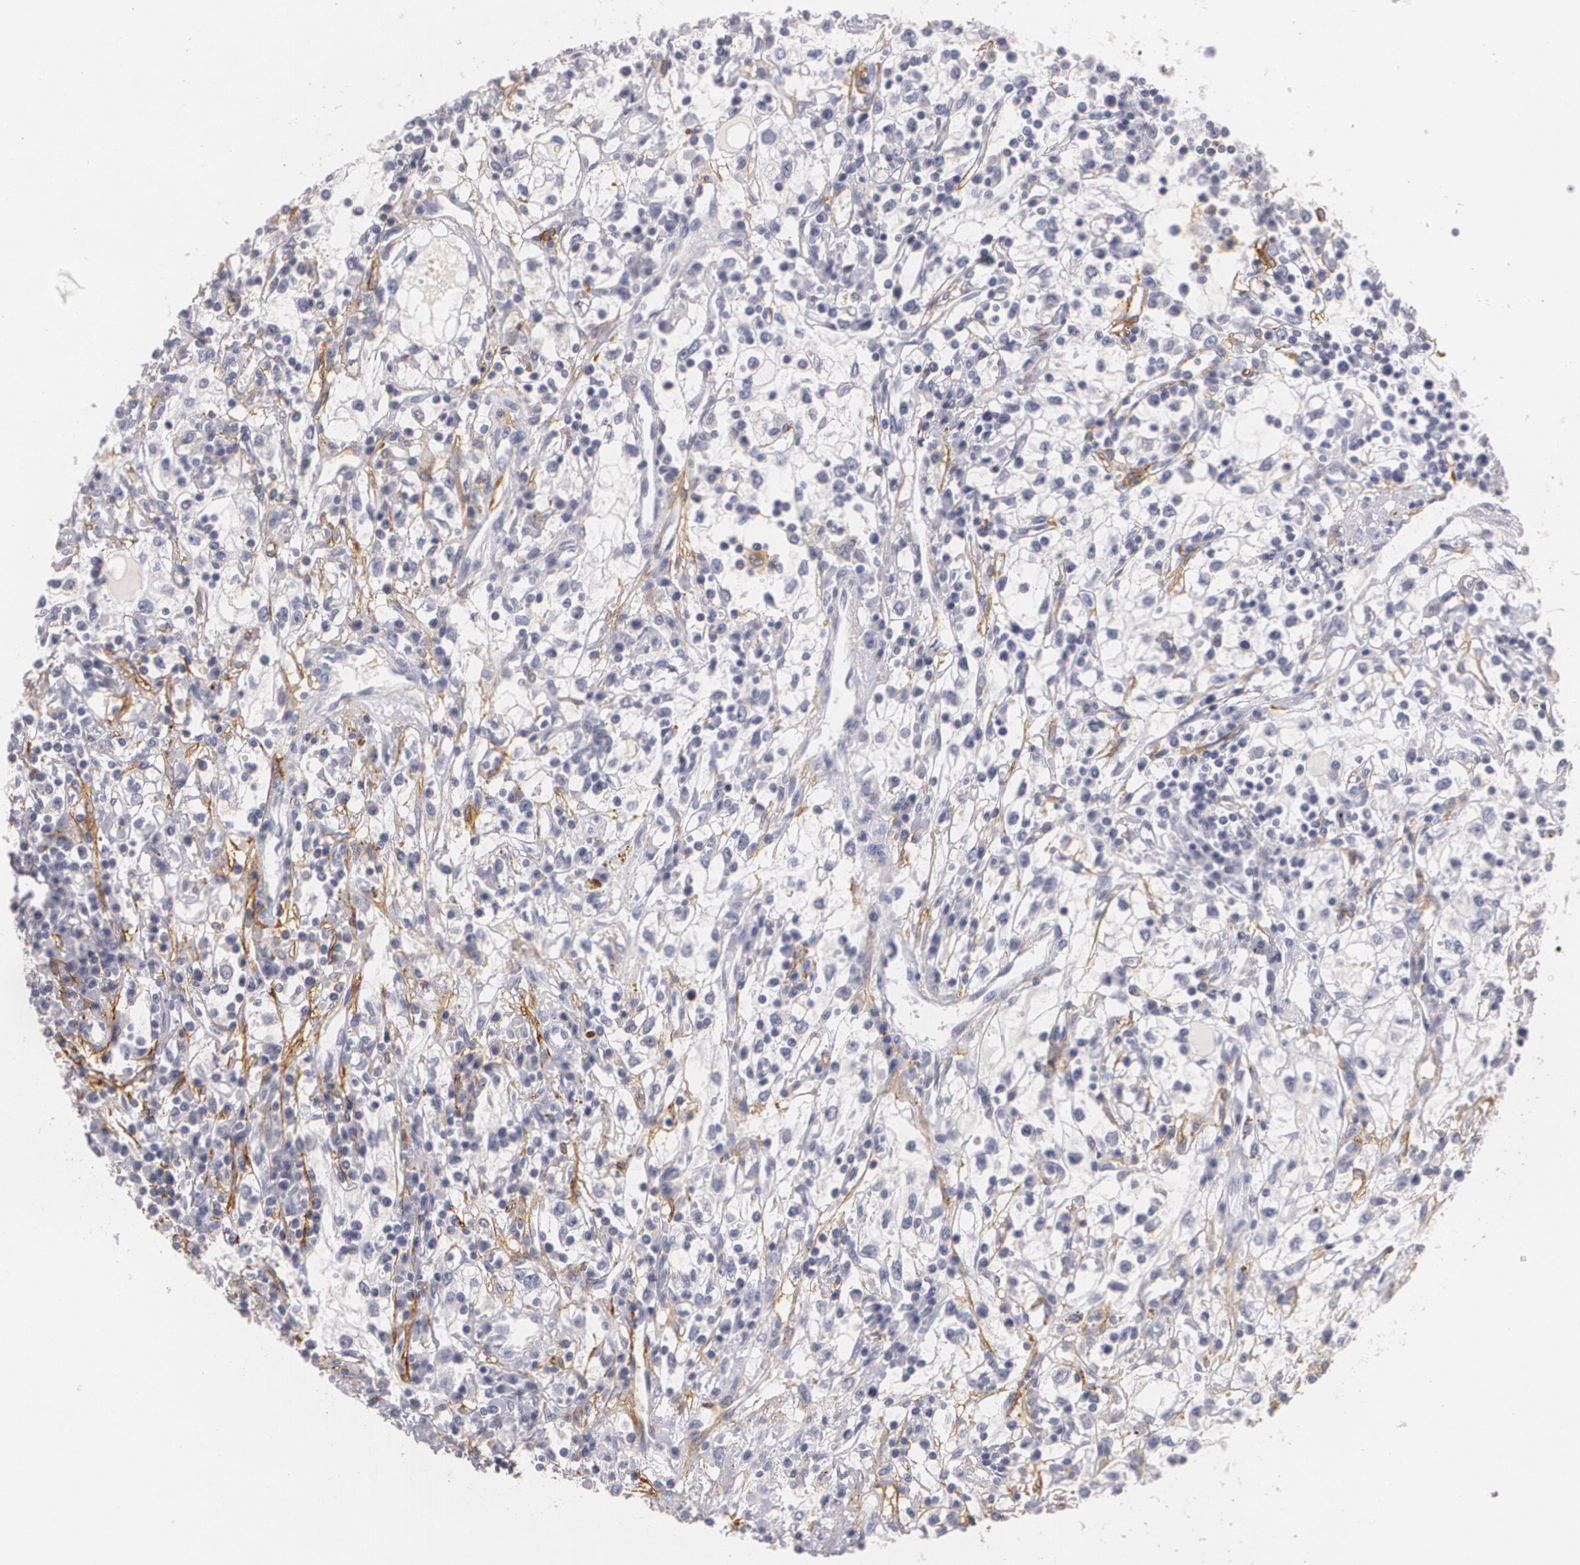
{"staining": {"intensity": "negative", "quantity": "none", "location": "none"}, "tissue": "renal cancer", "cell_type": "Tumor cells", "image_type": "cancer", "snomed": [{"axis": "morphology", "description": "Adenocarcinoma, NOS"}, {"axis": "topography", "description": "Kidney"}], "caption": "Renal cancer was stained to show a protein in brown. There is no significant expression in tumor cells.", "gene": "NGFR", "patient": {"sex": "male", "age": 82}}